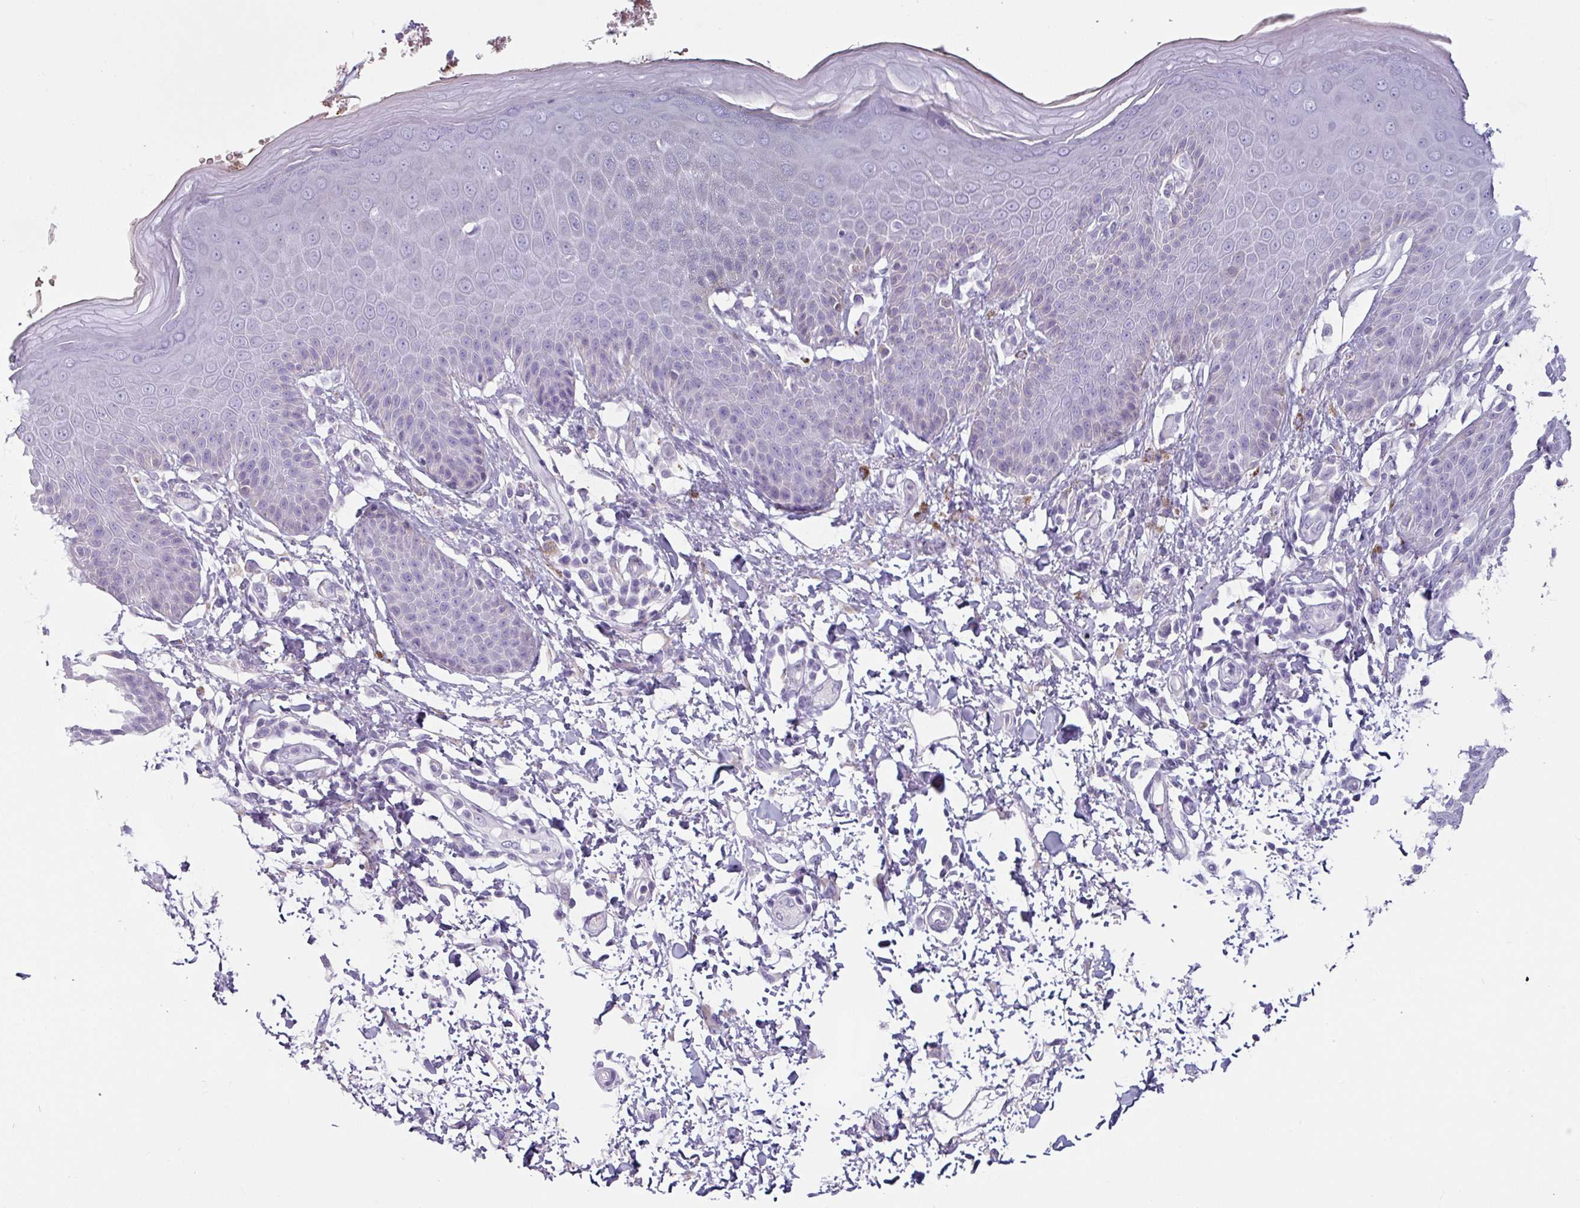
{"staining": {"intensity": "negative", "quantity": "none", "location": "none"}, "tissue": "skin", "cell_type": "Epidermal cells", "image_type": "normal", "snomed": [{"axis": "morphology", "description": "Normal tissue, NOS"}, {"axis": "topography", "description": "Peripheral nerve tissue"}], "caption": "Immunohistochemical staining of benign human skin shows no significant positivity in epidermal cells.", "gene": "CLCA1", "patient": {"sex": "male", "age": 51}}